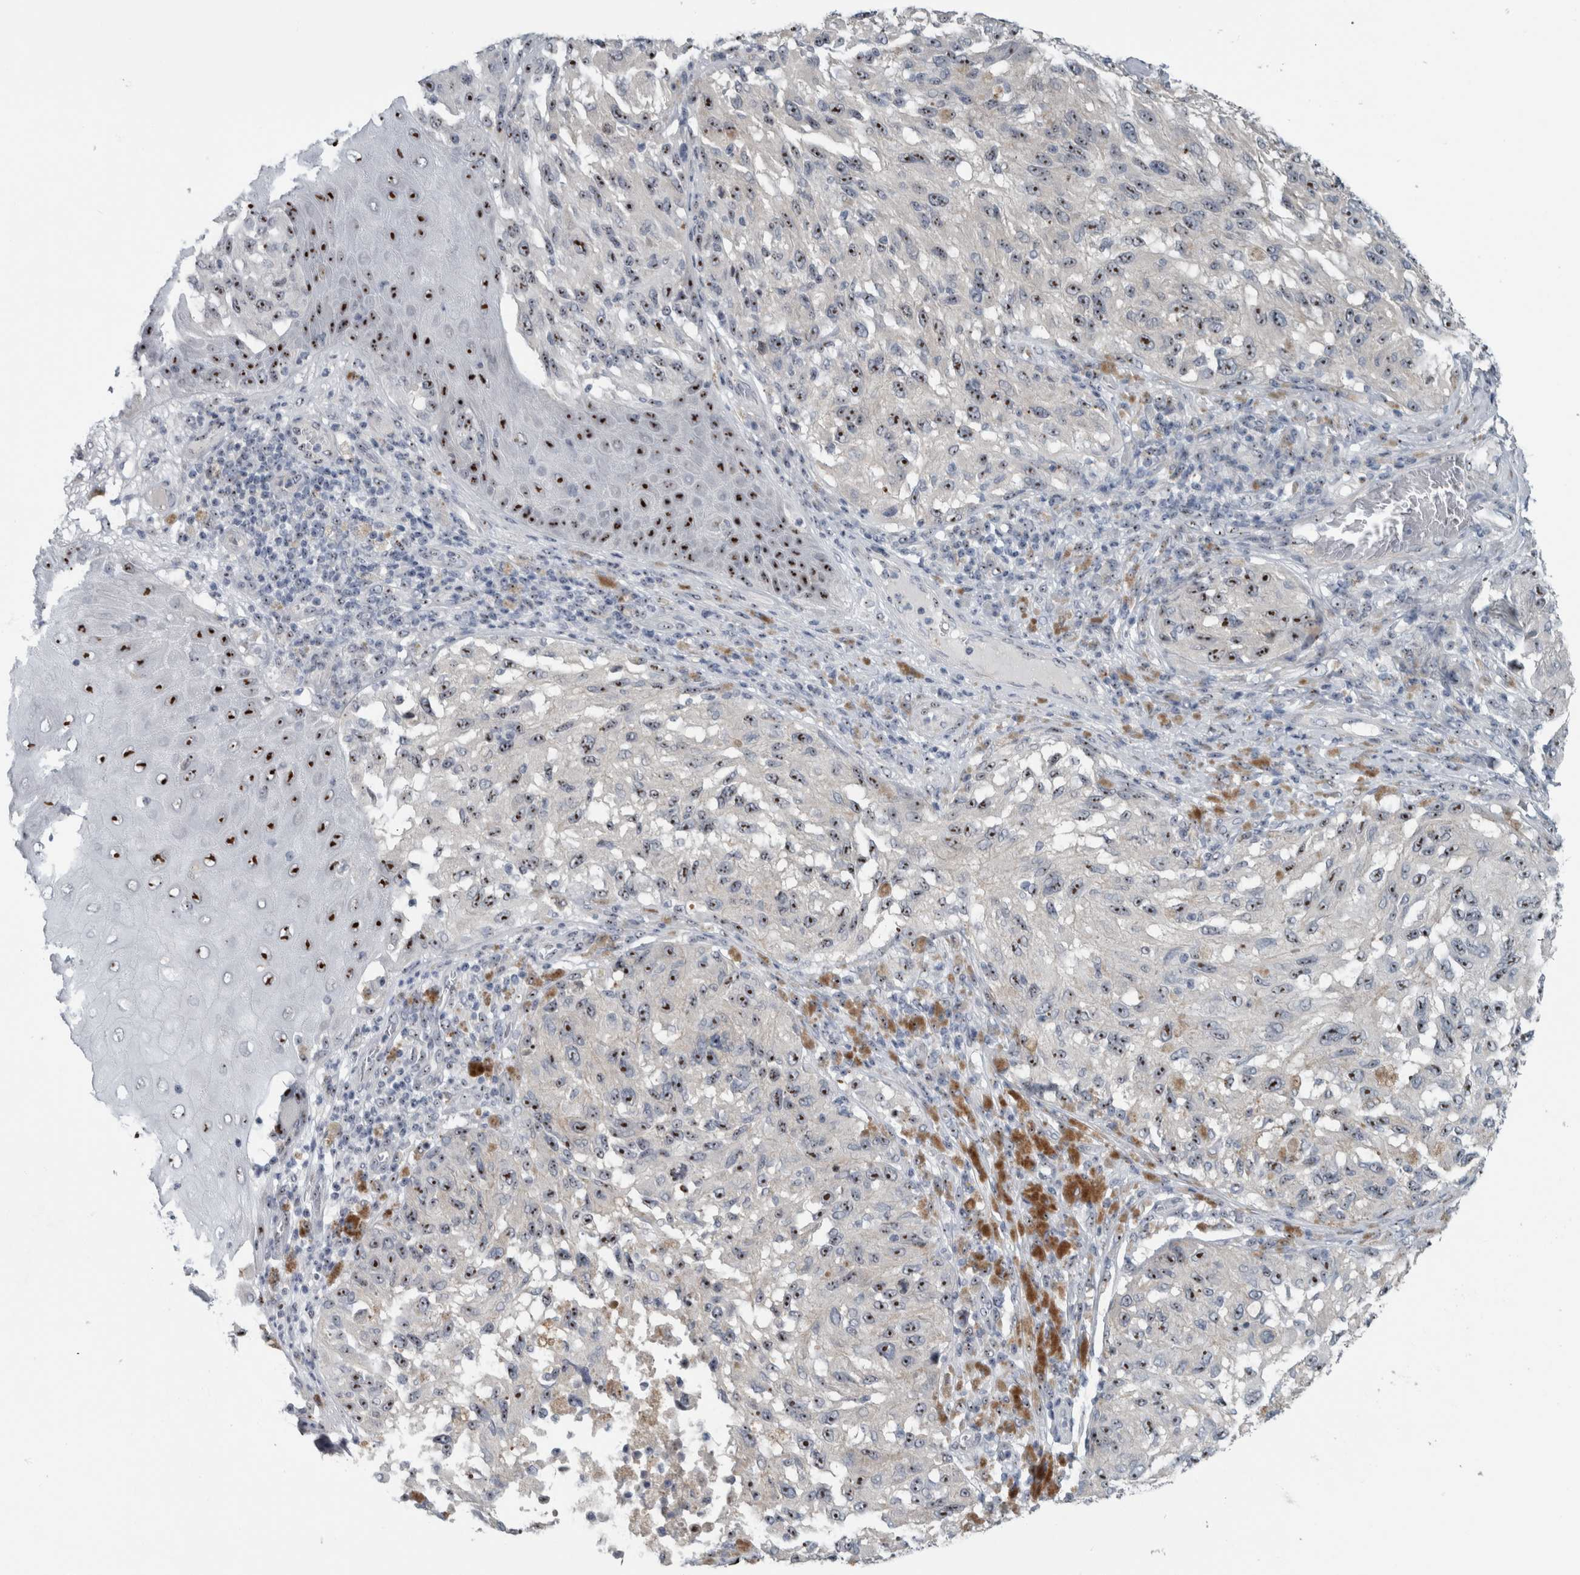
{"staining": {"intensity": "moderate", "quantity": ">75%", "location": "nuclear"}, "tissue": "melanoma", "cell_type": "Tumor cells", "image_type": "cancer", "snomed": [{"axis": "morphology", "description": "Malignant melanoma, NOS"}, {"axis": "topography", "description": "Skin"}], "caption": "Immunohistochemical staining of malignant melanoma exhibits medium levels of moderate nuclear staining in about >75% of tumor cells. The protein of interest is shown in brown color, while the nuclei are stained blue.", "gene": "UTP6", "patient": {"sex": "female", "age": 73}}